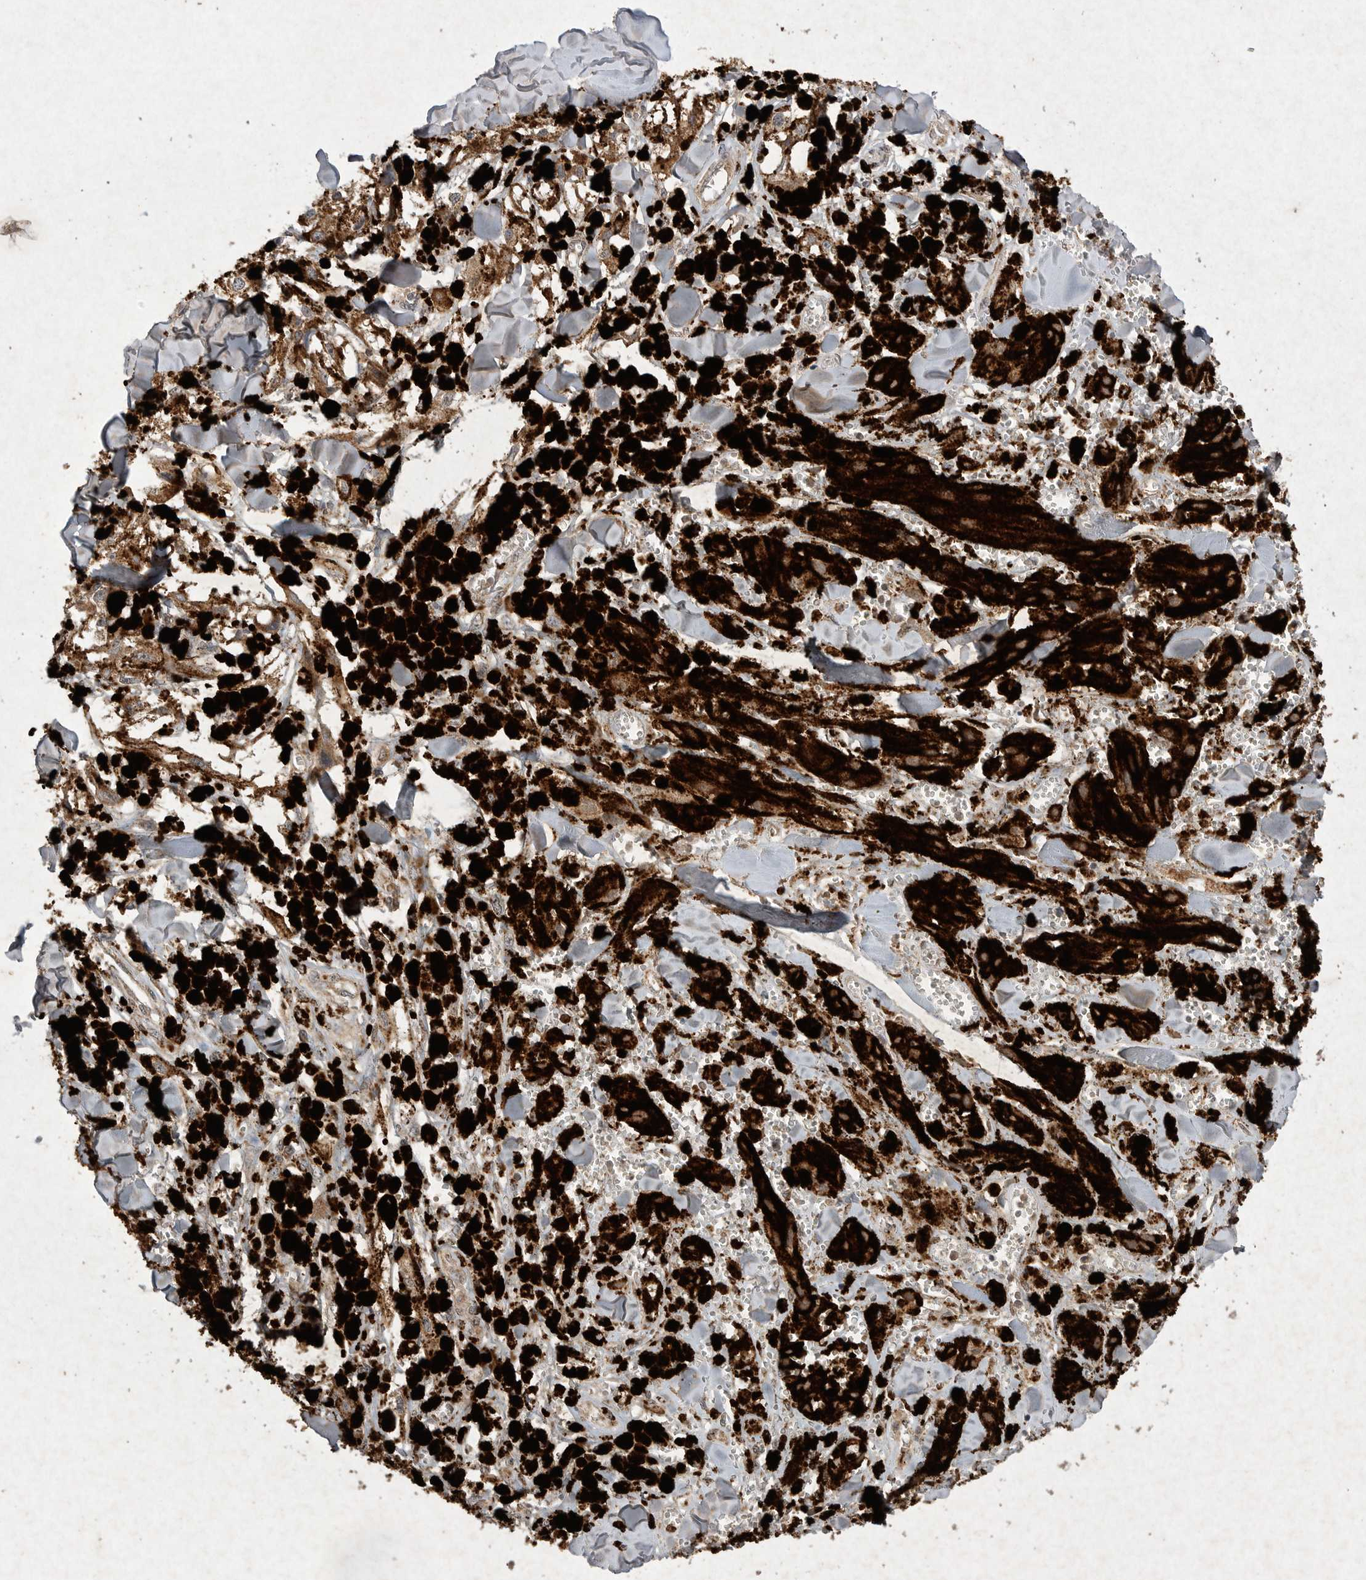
{"staining": {"intensity": "moderate", "quantity": ">75%", "location": "cytoplasmic/membranous"}, "tissue": "melanoma", "cell_type": "Tumor cells", "image_type": "cancer", "snomed": [{"axis": "morphology", "description": "Malignant melanoma, NOS"}, {"axis": "topography", "description": "Skin"}], "caption": "Human malignant melanoma stained with a brown dye shows moderate cytoplasmic/membranous positive staining in approximately >75% of tumor cells.", "gene": "DDR1", "patient": {"sex": "male", "age": 88}}